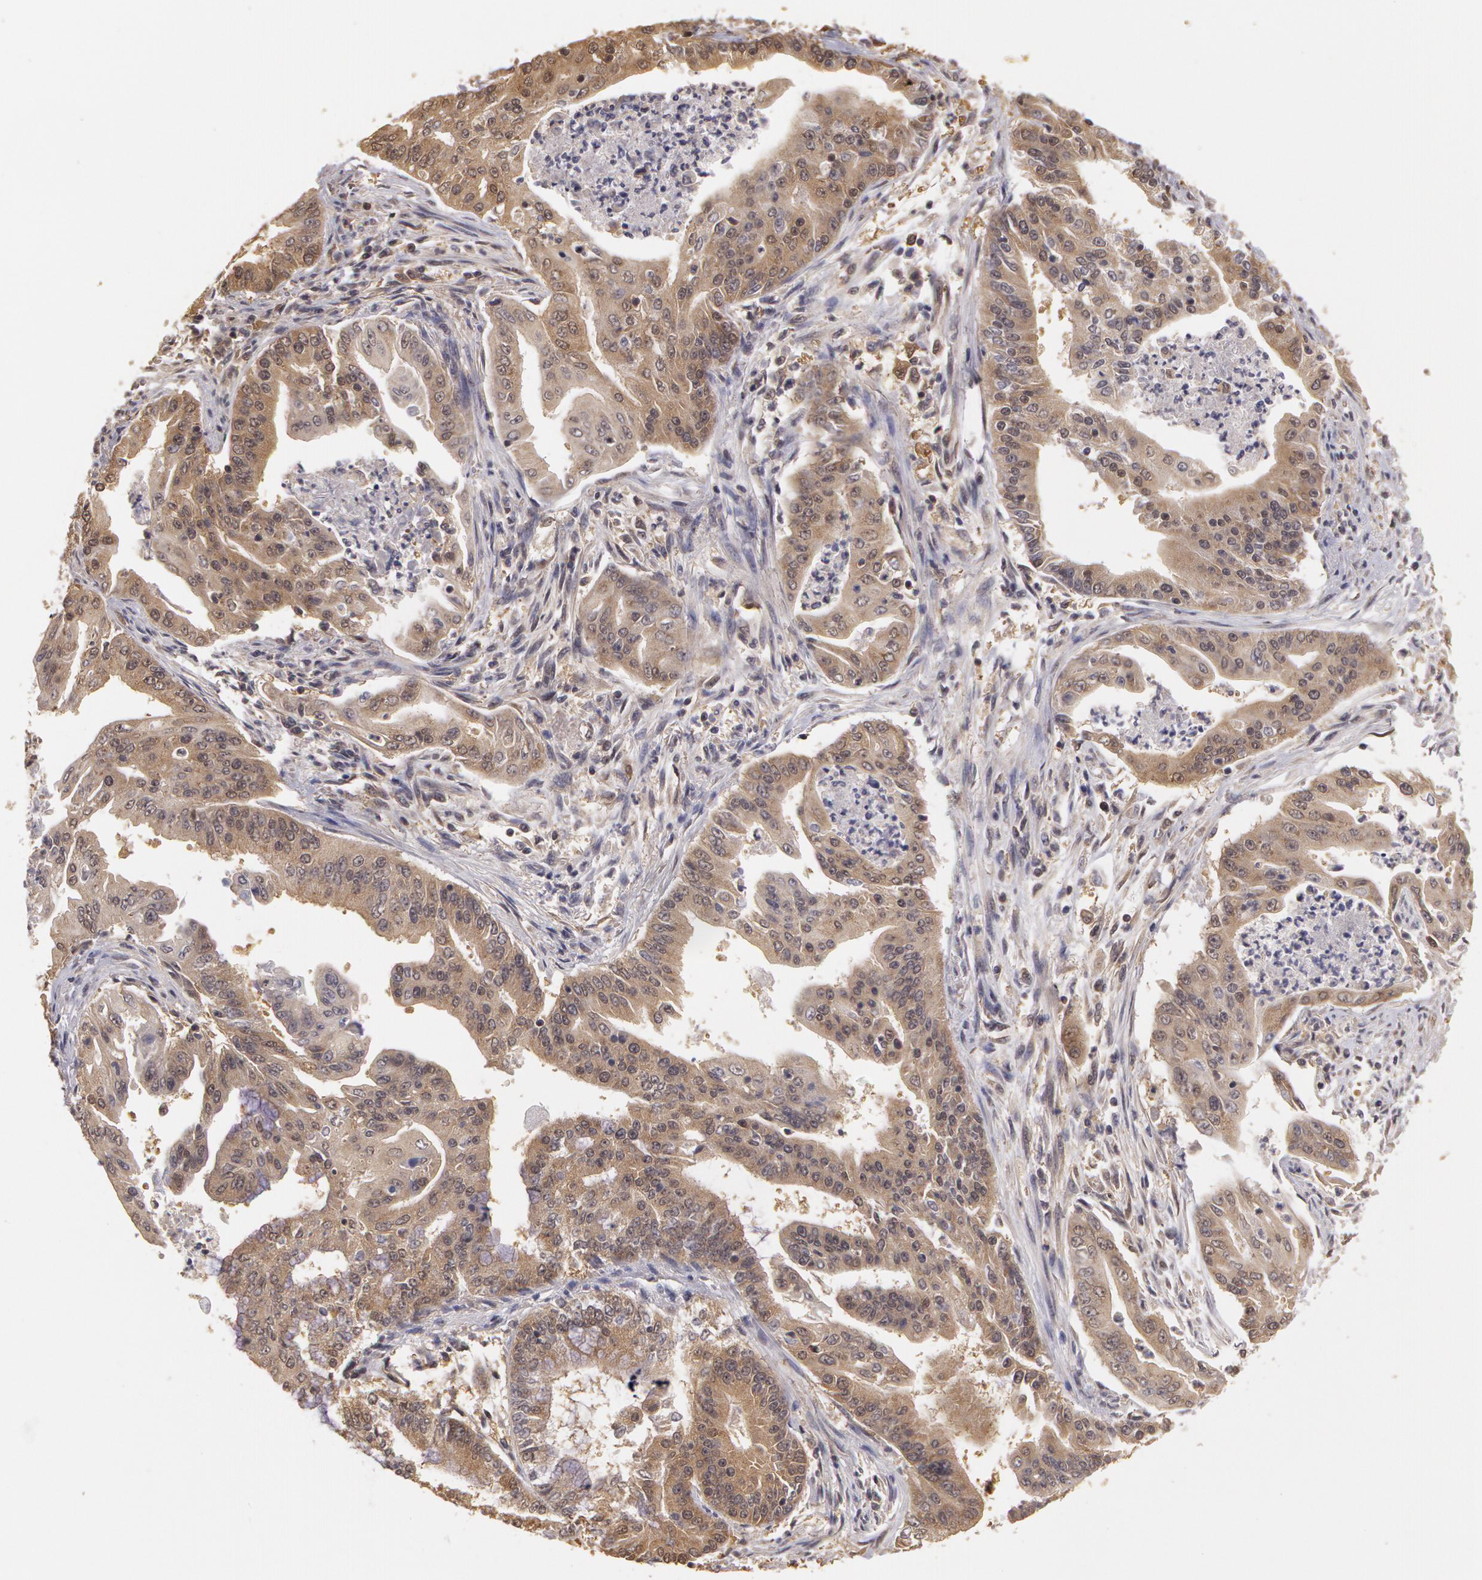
{"staining": {"intensity": "weak", "quantity": ">75%", "location": "cytoplasmic/membranous"}, "tissue": "endometrial cancer", "cell_type": "Tumor cells", "image_type": "cancer", "snomed": [{"axis": "morphology", "description": "Adenocarcinoma, NOS"}, {"axis": "topography", "description": "Endometrium"}], "caption": "IHC (DAB) staining of endometrial cancer exhibits weak cytoplasmic/membranous protein expression in about >75% of tumor cells.", "gene": "AHSA1", "patient": {"sex": "female", "age": 63}}